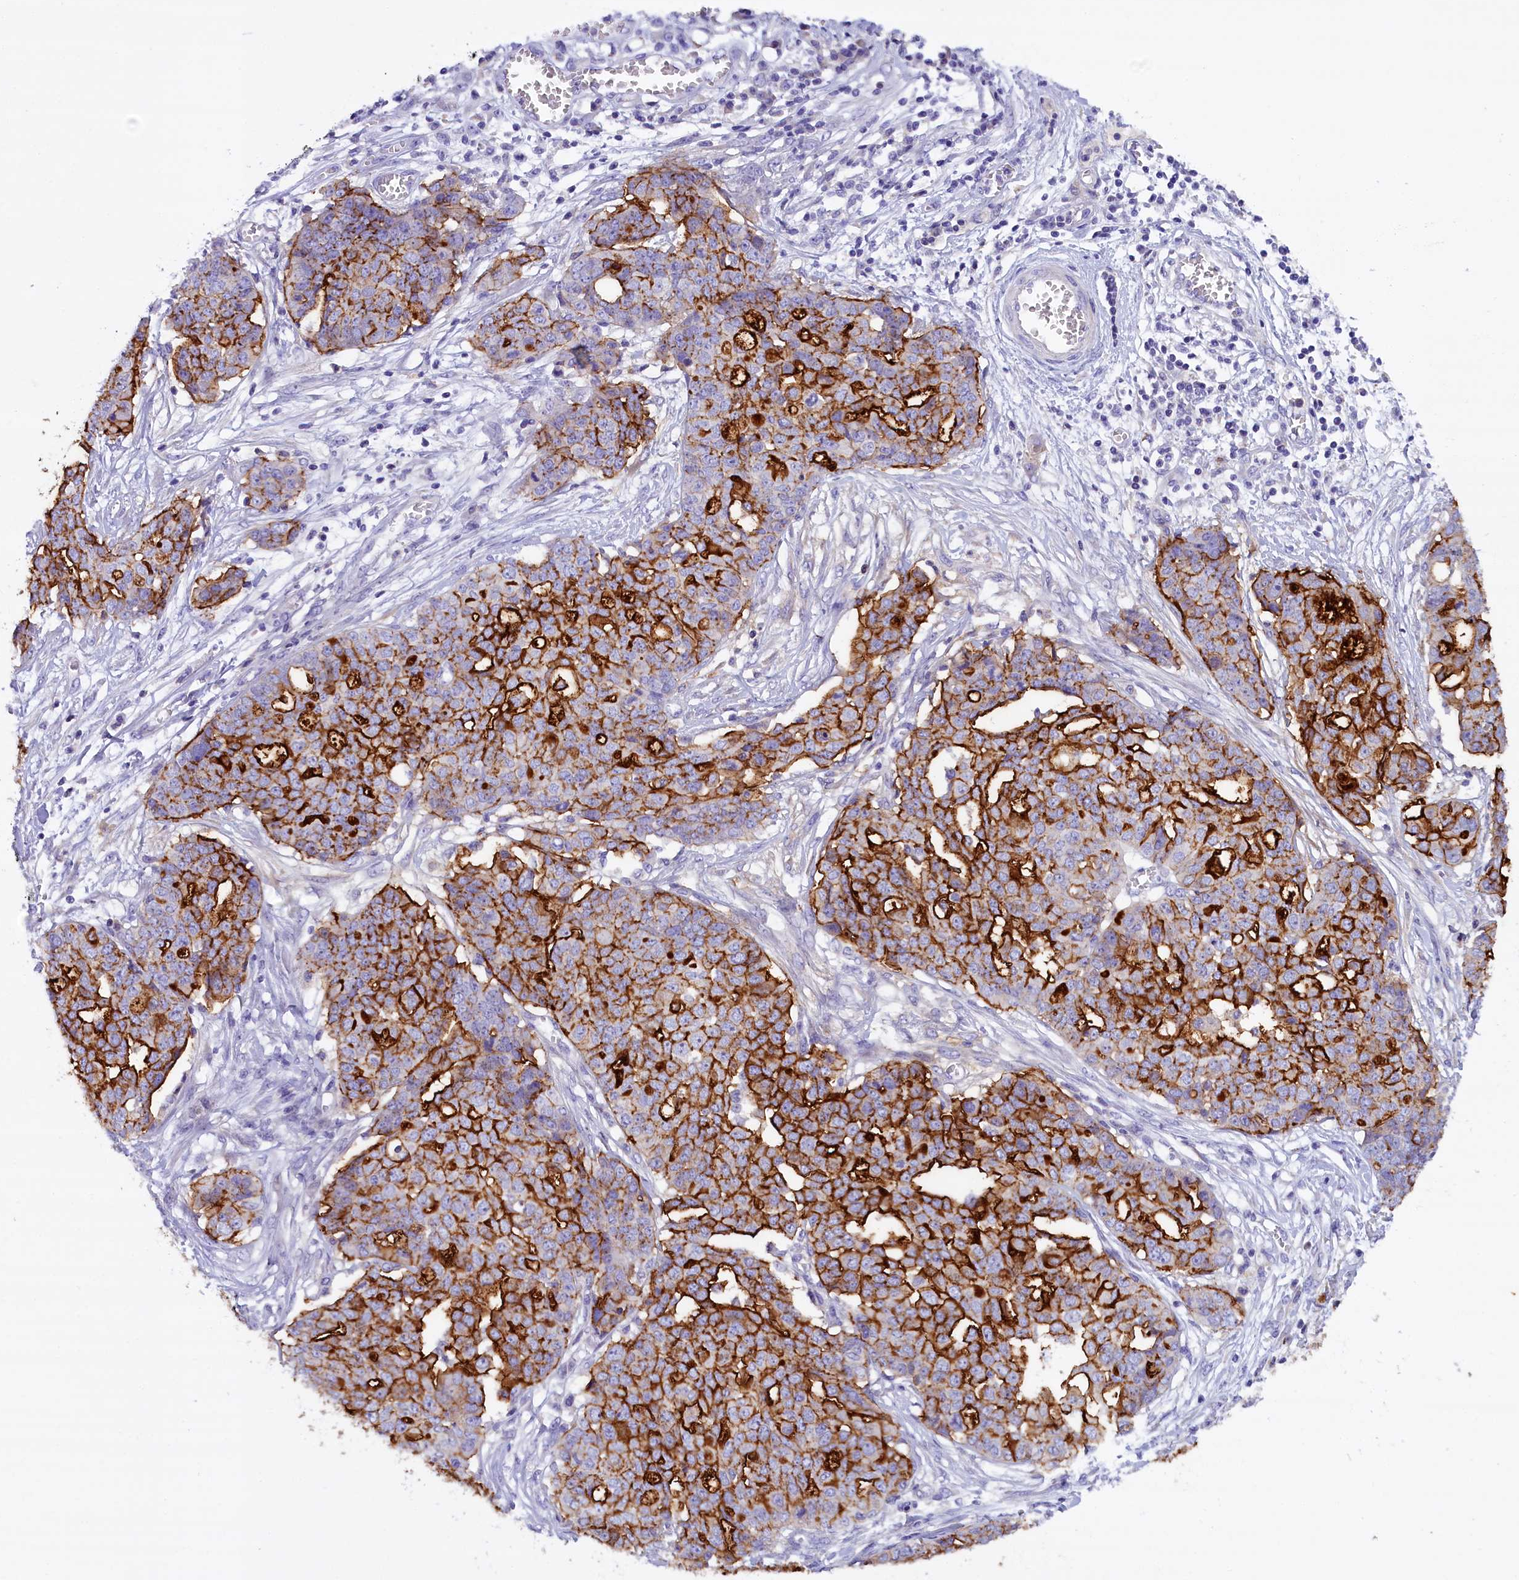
{"staining": {"intensity": "moderate", "quantity": ">75%", "location": "cytoplasmic/membranous"}, "tissue": "ovarian cancer", "cell_type": "Tumor cells", "image_type": "cancer", "snomed": [{"axis": "morphology", "description": "Cystadenocarcinoma, serous, NOS"}, {"axis": "topography", "description": "Soft tissue"}, {"axis": "topography", "description": "Ovary"}], "caption": "Immunohistochemistry (IHC) (DAB) staining of human ovarian serous cystadenocarcinoma reveals moderate cytoplasmic/membranous protein positivity in about >75% of tumor cells.", "gene": "RTTN", "patient": {"sex": "female", "age": 57}}